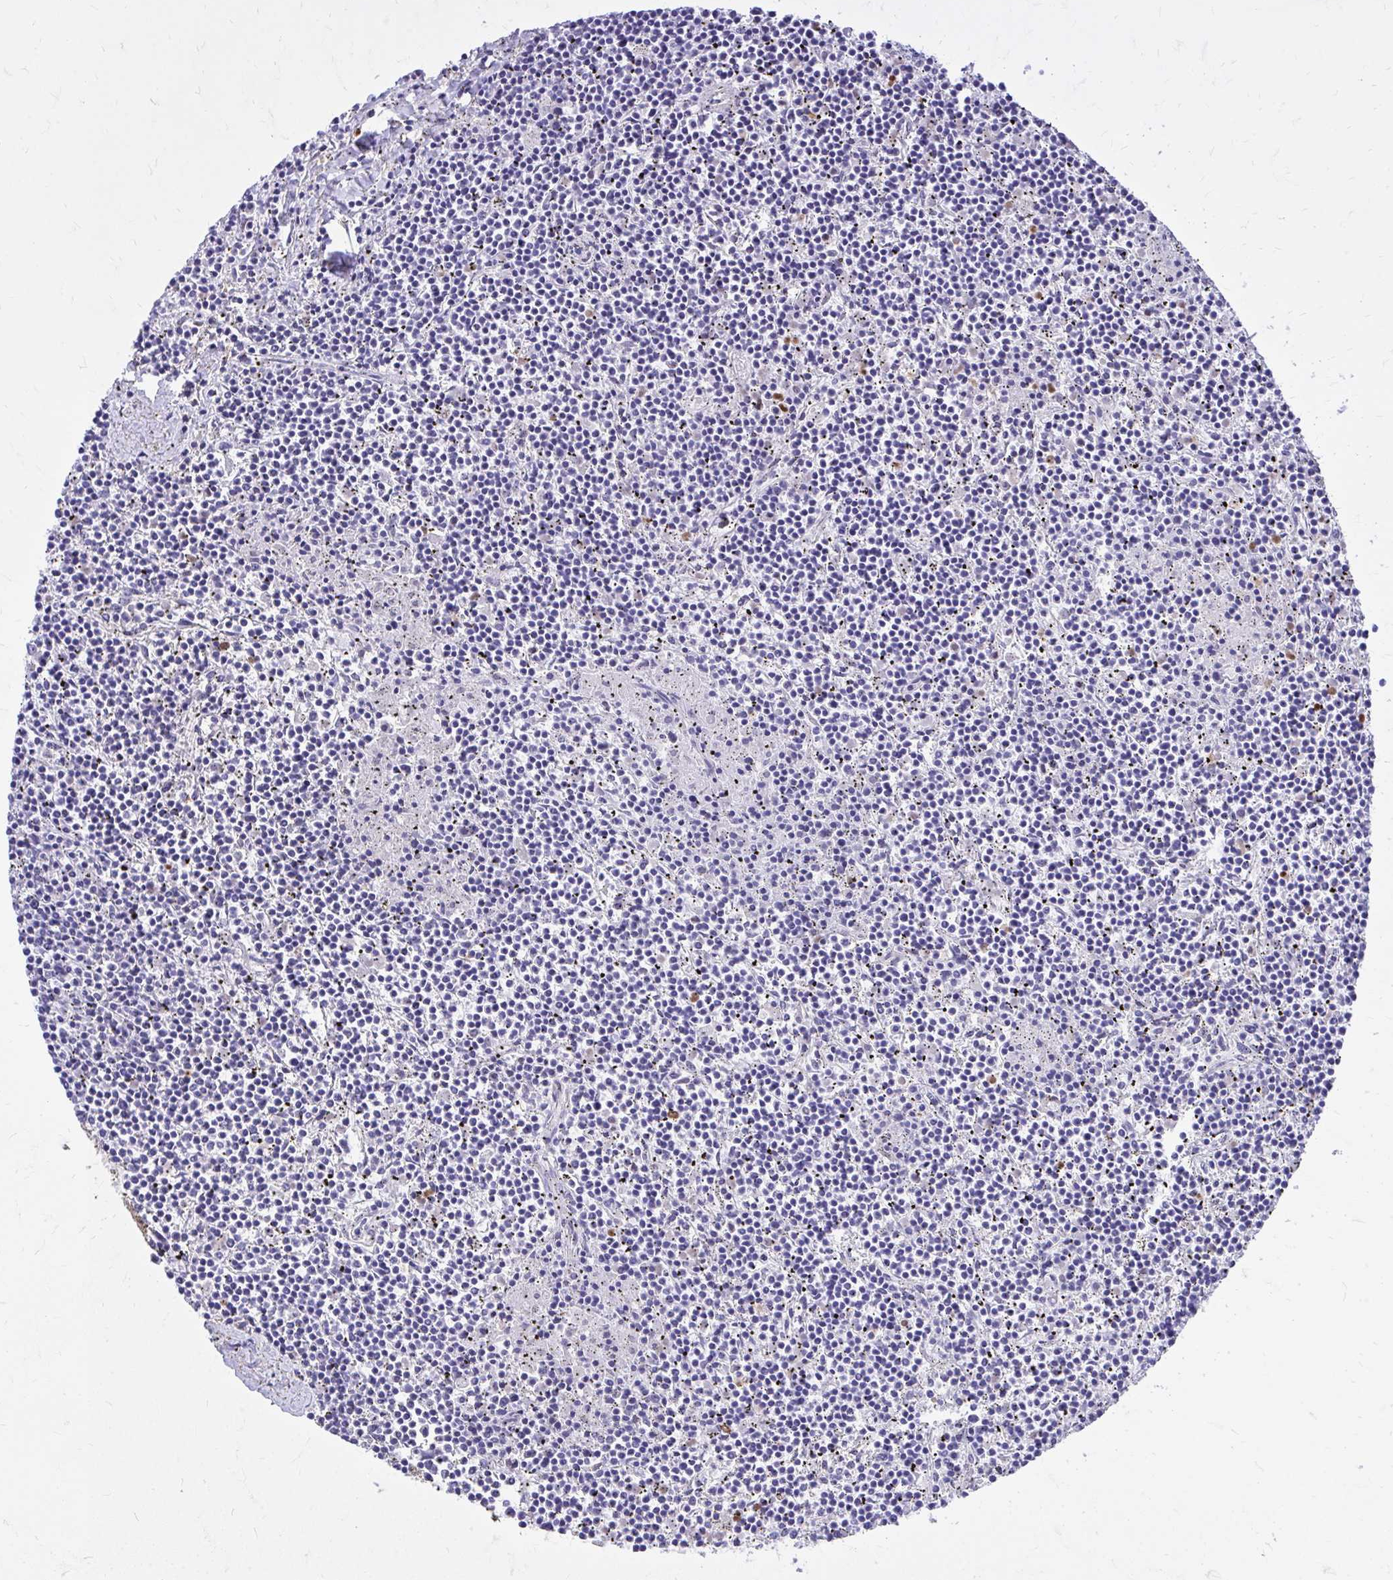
{"staining": {"intensity": "negative", "quantity": "none", "location": "none"}, "tissue": "lymphoma", "cell_type": "Tumor cells", "image_type": "cancer", "snomed": [{"axis": "morphology", "description": "Malignant lymphoma, non-Hodgkin's type, Low grade"}, {"axis": "topography", "description": "Spleen"}], "caption": "A histopathology image of low-grade malignant lymphoma, non-Hodgkin's type stained for a protein exhibits no brown staining in tumor cells.", "gene": "ADAMTSL1", "patient": {"sex": "female", "age": 19}}